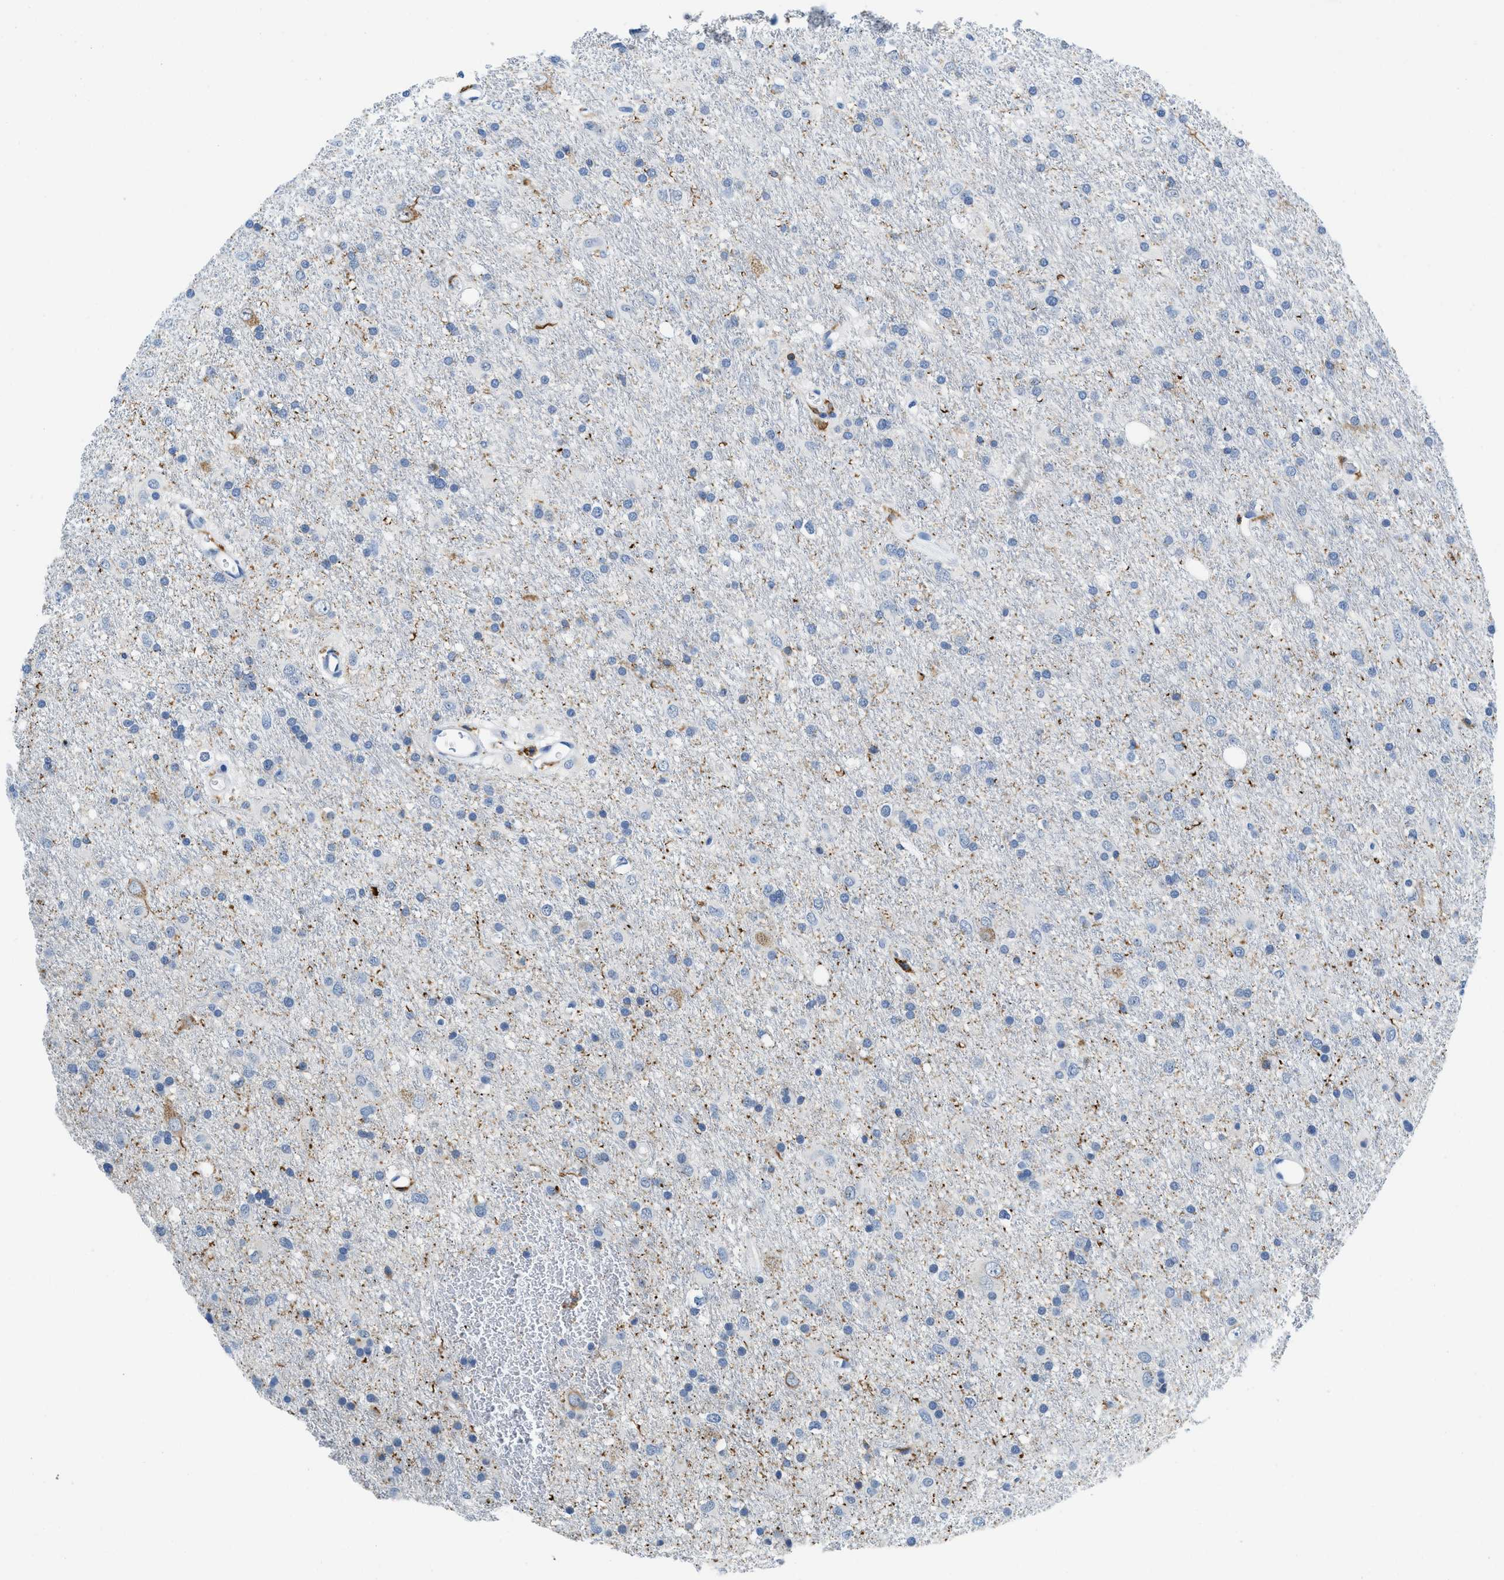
{"staining": {"intensity": "negative", "quantity": "none", "location": "none"}, "tissue": "glioma", "cell_type": "Tumor cells", "image_type": "cancer", "snomed": [{"axis": "morphology", "description": "Glioma, malignant, Low grade"}, {"axis": "topography", "description": "Brain"}], "caption": "Immunohistochemistry (IHC) of low-grade glioma (malignant) displays no positivity in tumor cells.", "gene": "CD226", "patient": {"sex": "male", "age": 77}}